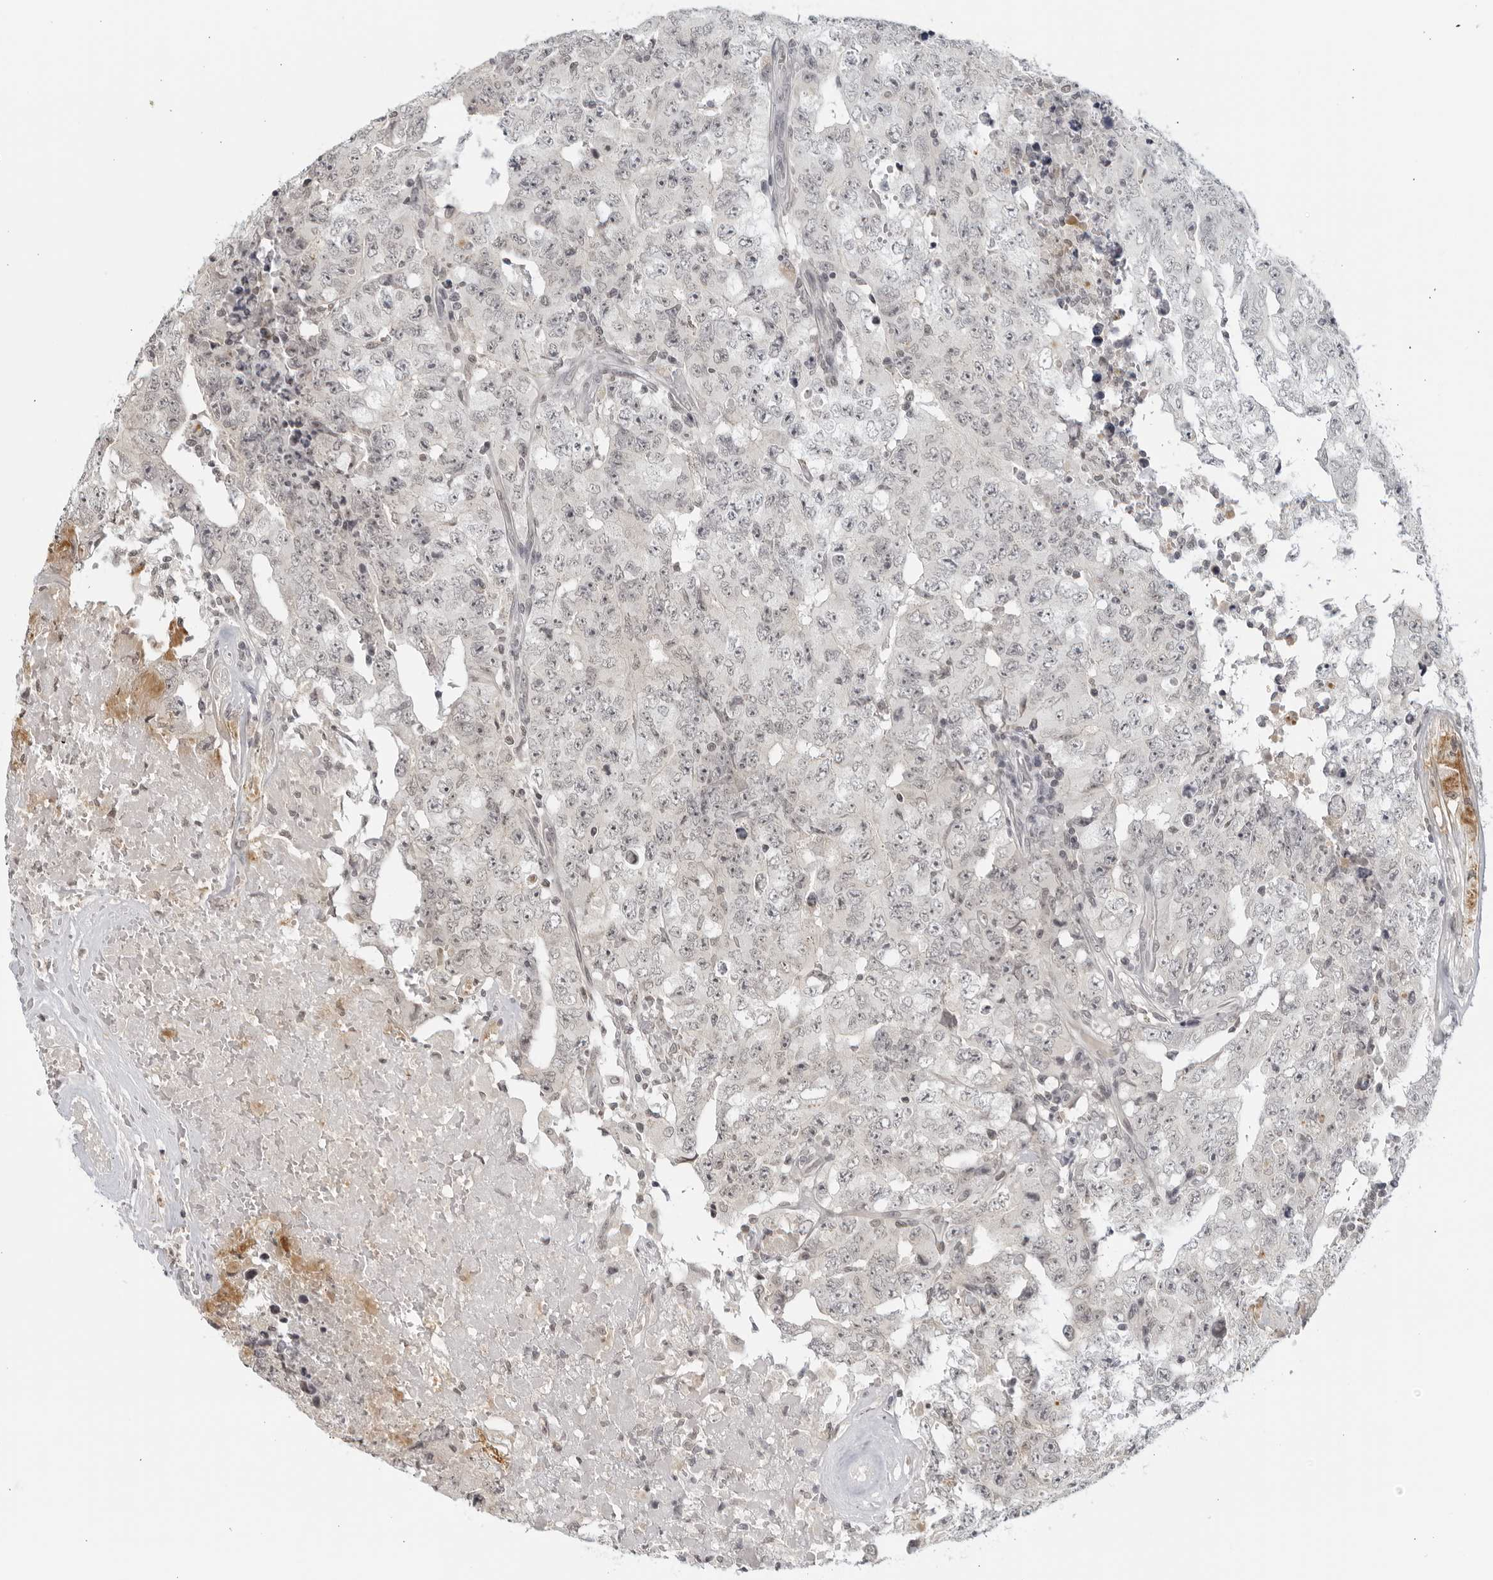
{"staining": {"intensity": "negative", "quantity": "none", "location": "none"}, "tissue": "testis cancer", "cell_type": "Tumor cells", "image_type": "cancer", "snomed": [{"axis": "morphology", "description": "Carcinoma, Embryonal, NOS"}, {"axis": "topography", "description": "Testis"}], "caption": "A photomicrograph of testis cancer stained for a protein displays no brown staining in tumor cells.", "gene": "RAB11FIP3", "patient": {"sex": "male", "age": 26}}